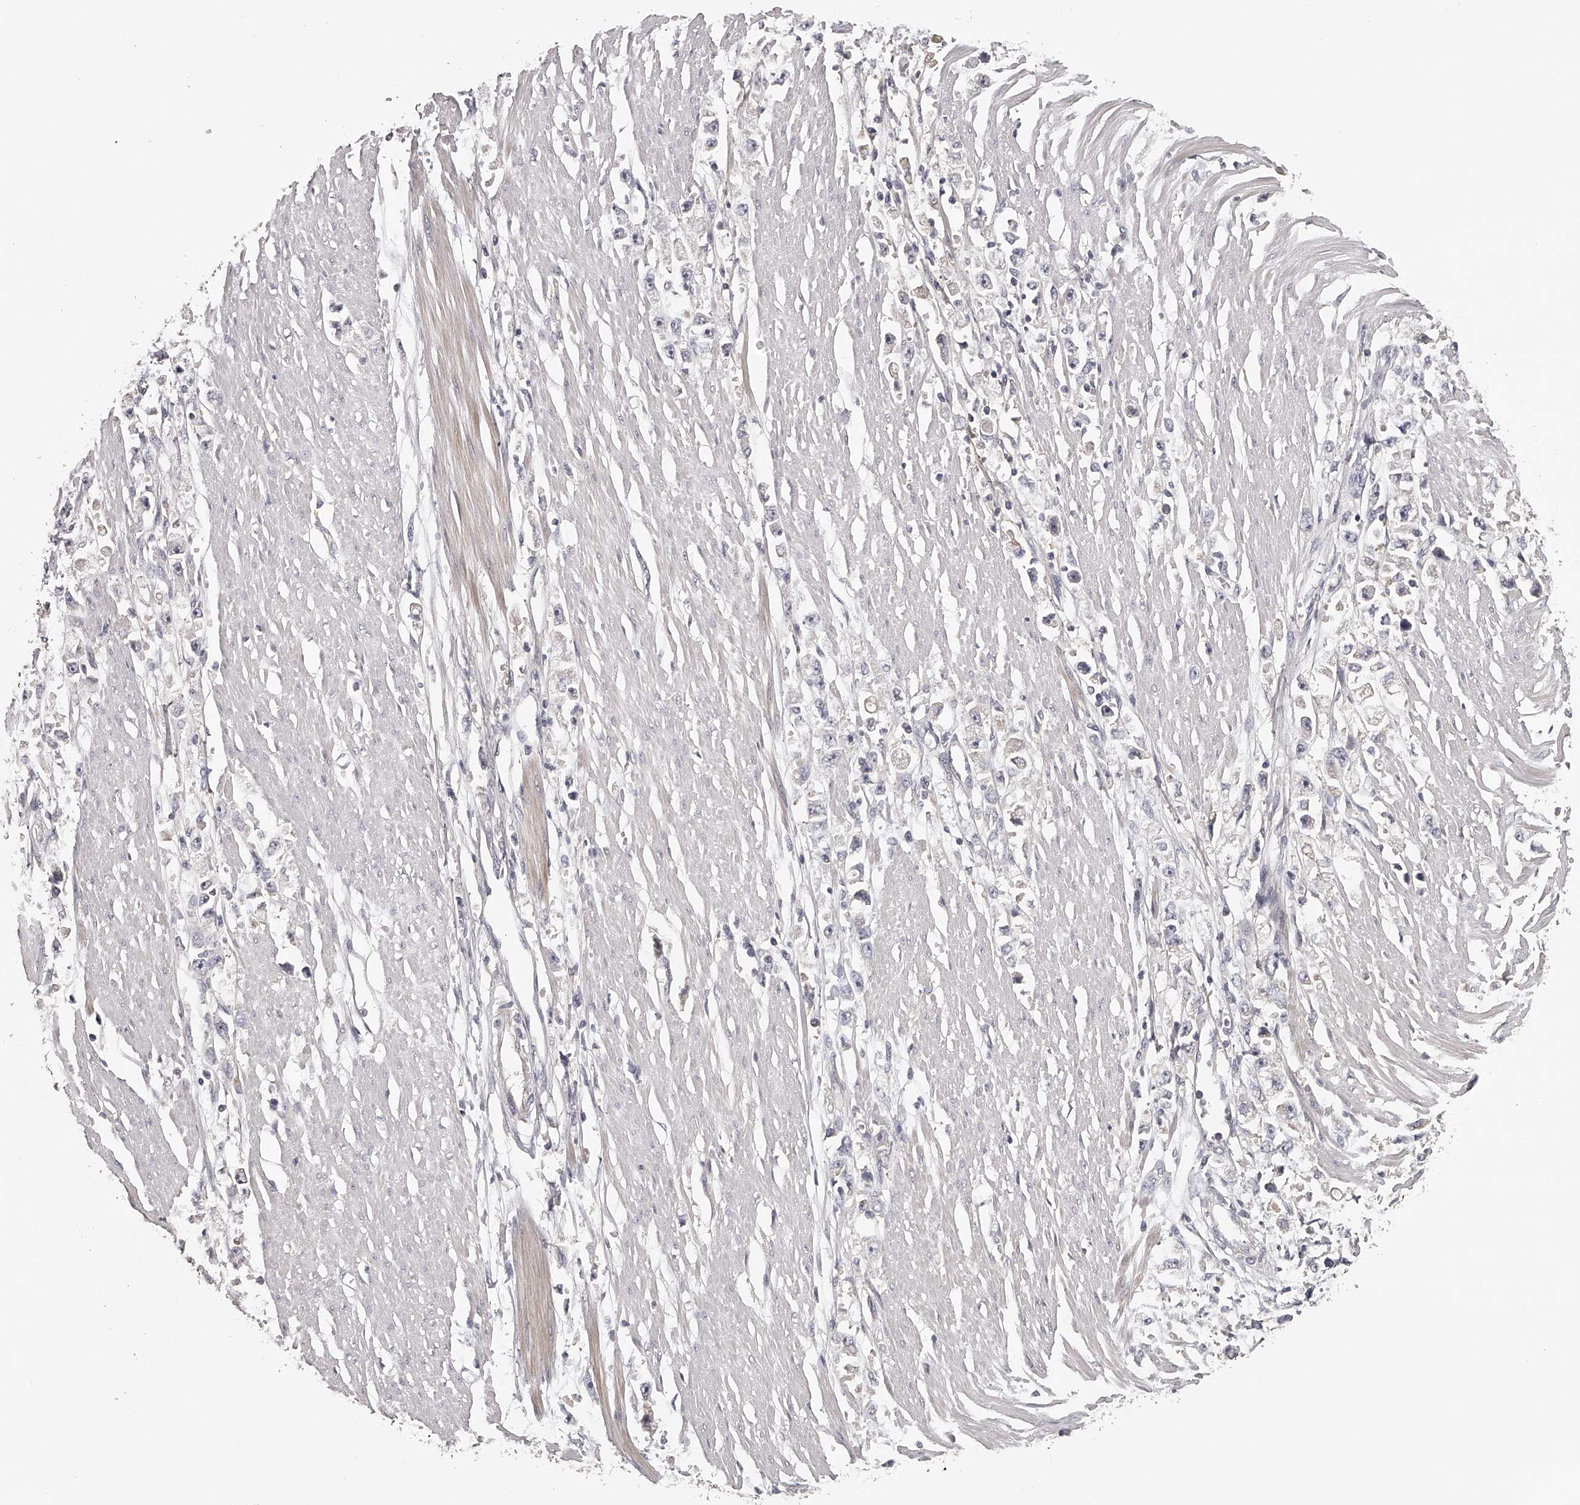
{"staining": {"intensity": "negative", "quantity": "none", "location": "none"}, "tissue": "stomach cancer", "cell_type": "Tumor cells", "image_type": "cancer", "snomed": [{"axis": "morphology", "description": "Adenocarcinoma, NOS"}, {"axis": "topography", "description": "Stomach"}], "caption": "DAB (3,3'-diaminobenzidine) immunohistochemical staining of human stomach adenocarcinoma exhibits no significant expression in tumor cells.", "gene": "TNN", "patient": {"sex": "female", "age": 59}}